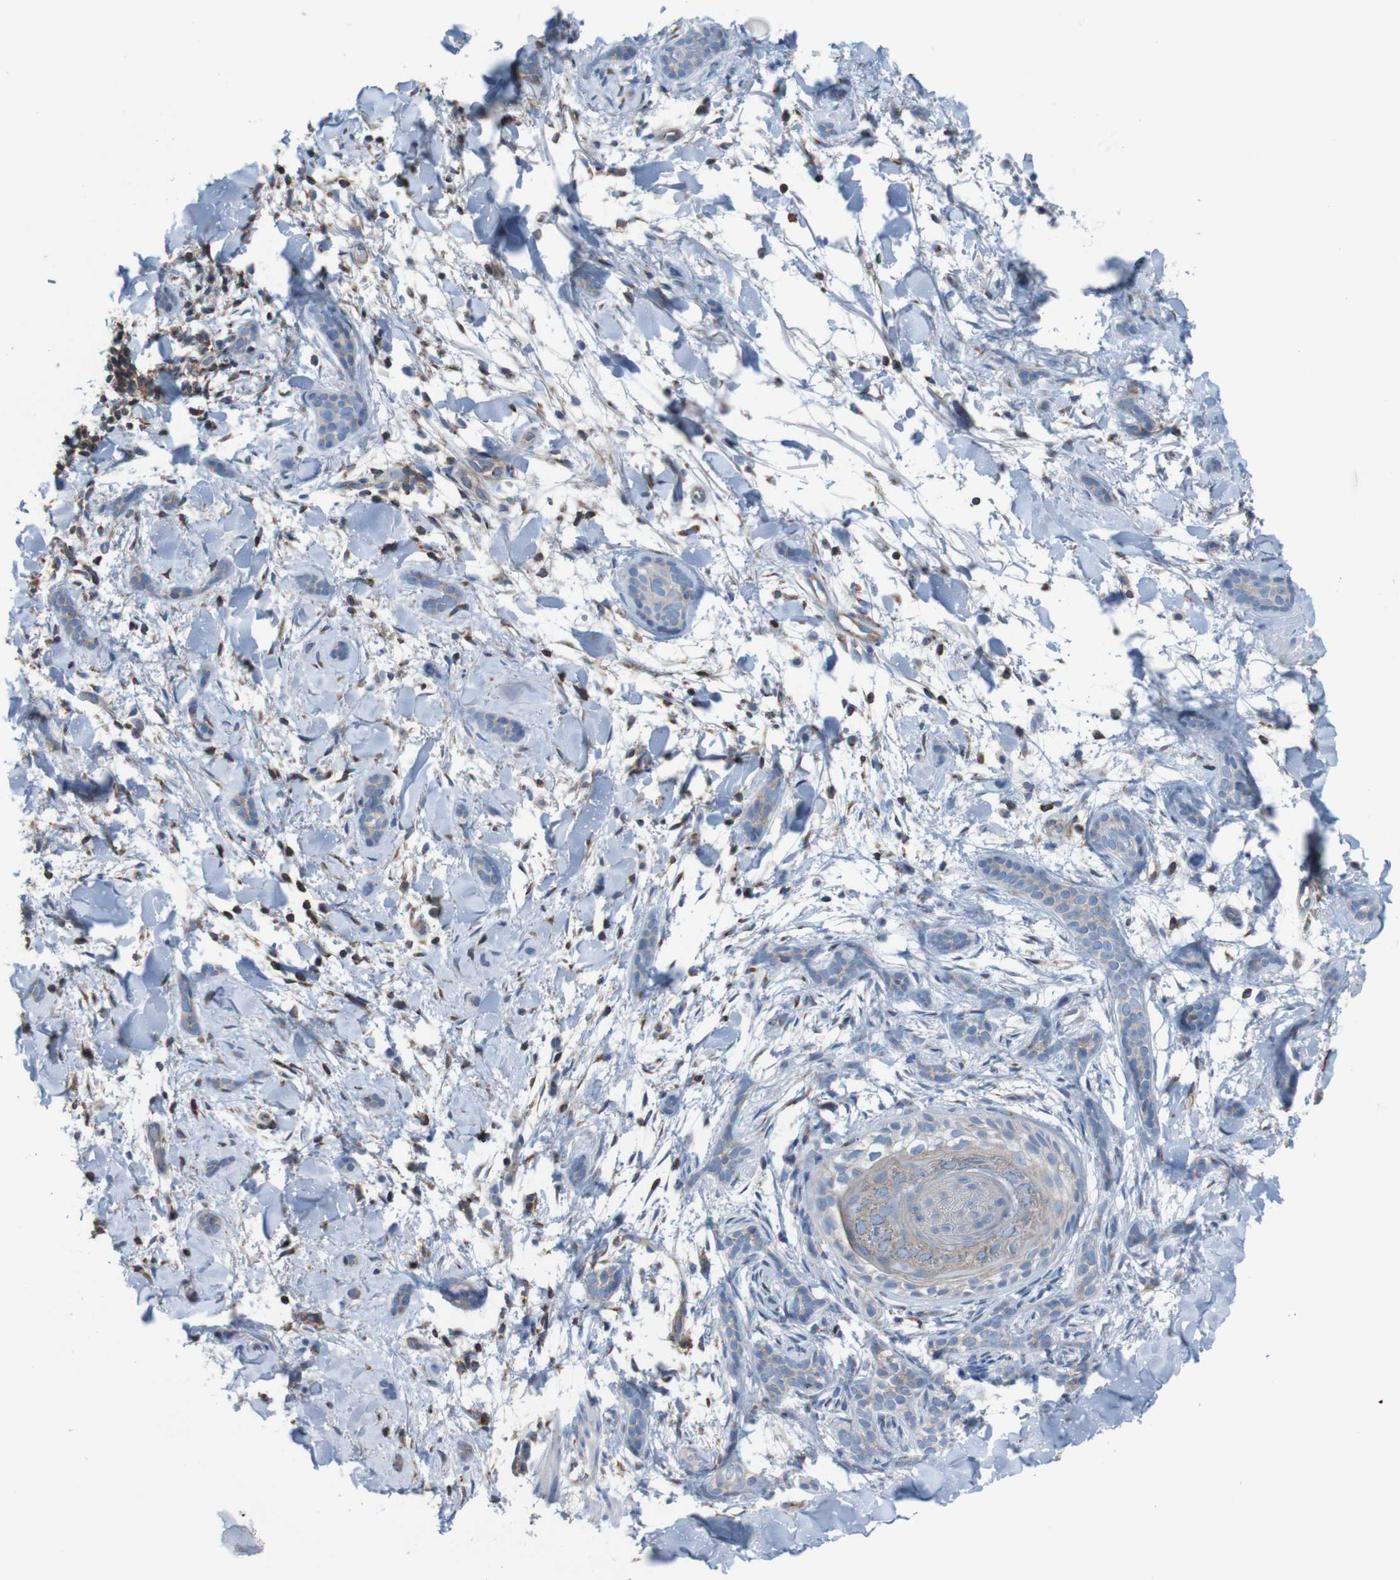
{"staining": {"intensity": "moderate", "quantity": ">75%", "location": "cytoplasmic/membranous"}, "tissue": "skin cancer", "cell_type": "Tumor cells", "image_type": "cancer", "snomed": [{"axis": "morphology", "description": "Basal cell carcinoma"}, {"axis": "morphology", "description": "Adnexal tumor, benign"}, {"axis": "topography", "description": "Skin"}], "caption": "Moderate cytoplasmic/membranous expression is present in approximately >75% of tumor cells in skin cancer. (Stains: DAB in brown, nuclei in blue, Microscopy: brightfield microscopy at high magnification).", "gene": "MINAR1", "patient": {"sex": "female", "age": 42}}